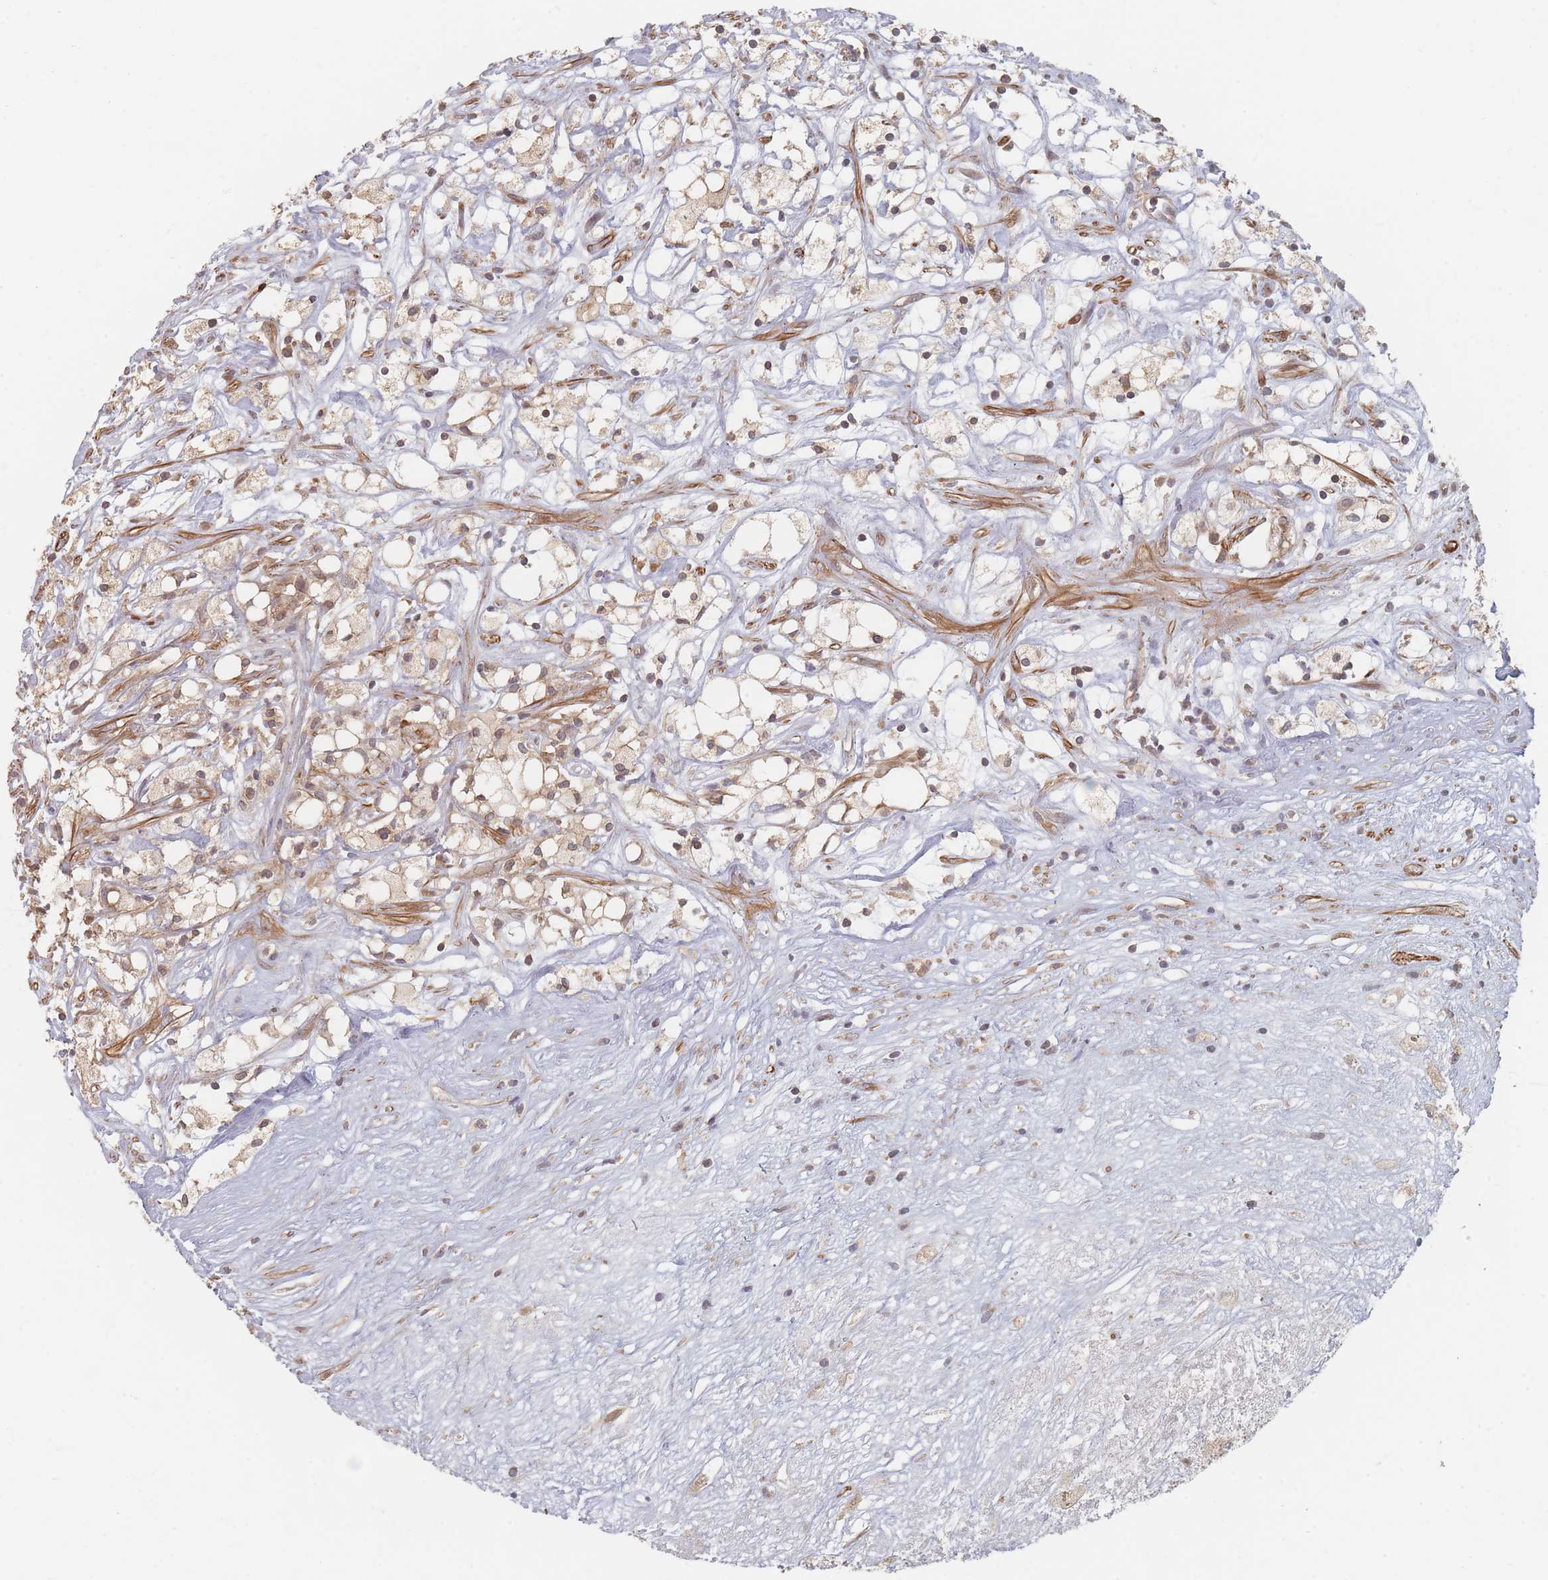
{"staining": {"intensity": "weak", "quantity": ">75%", "location": "cytoplasmic/membranous"}, "tissue": "renal cancer", "cell_type": "Tumor cells", "image_type": "cancer", "snomed": [{"axis": "morphology", "description": "Adenocarcinoma, NOS"}, {"axis": "topography", "description": "Kidney"}], "caption": "Protein expression analysis of human renal cancer reveals weak cytoplasmic/membranous positivity in about >75% of tumor cells.", "gene": "GLE1", "patient": {"sex": "male", "age": 59}}